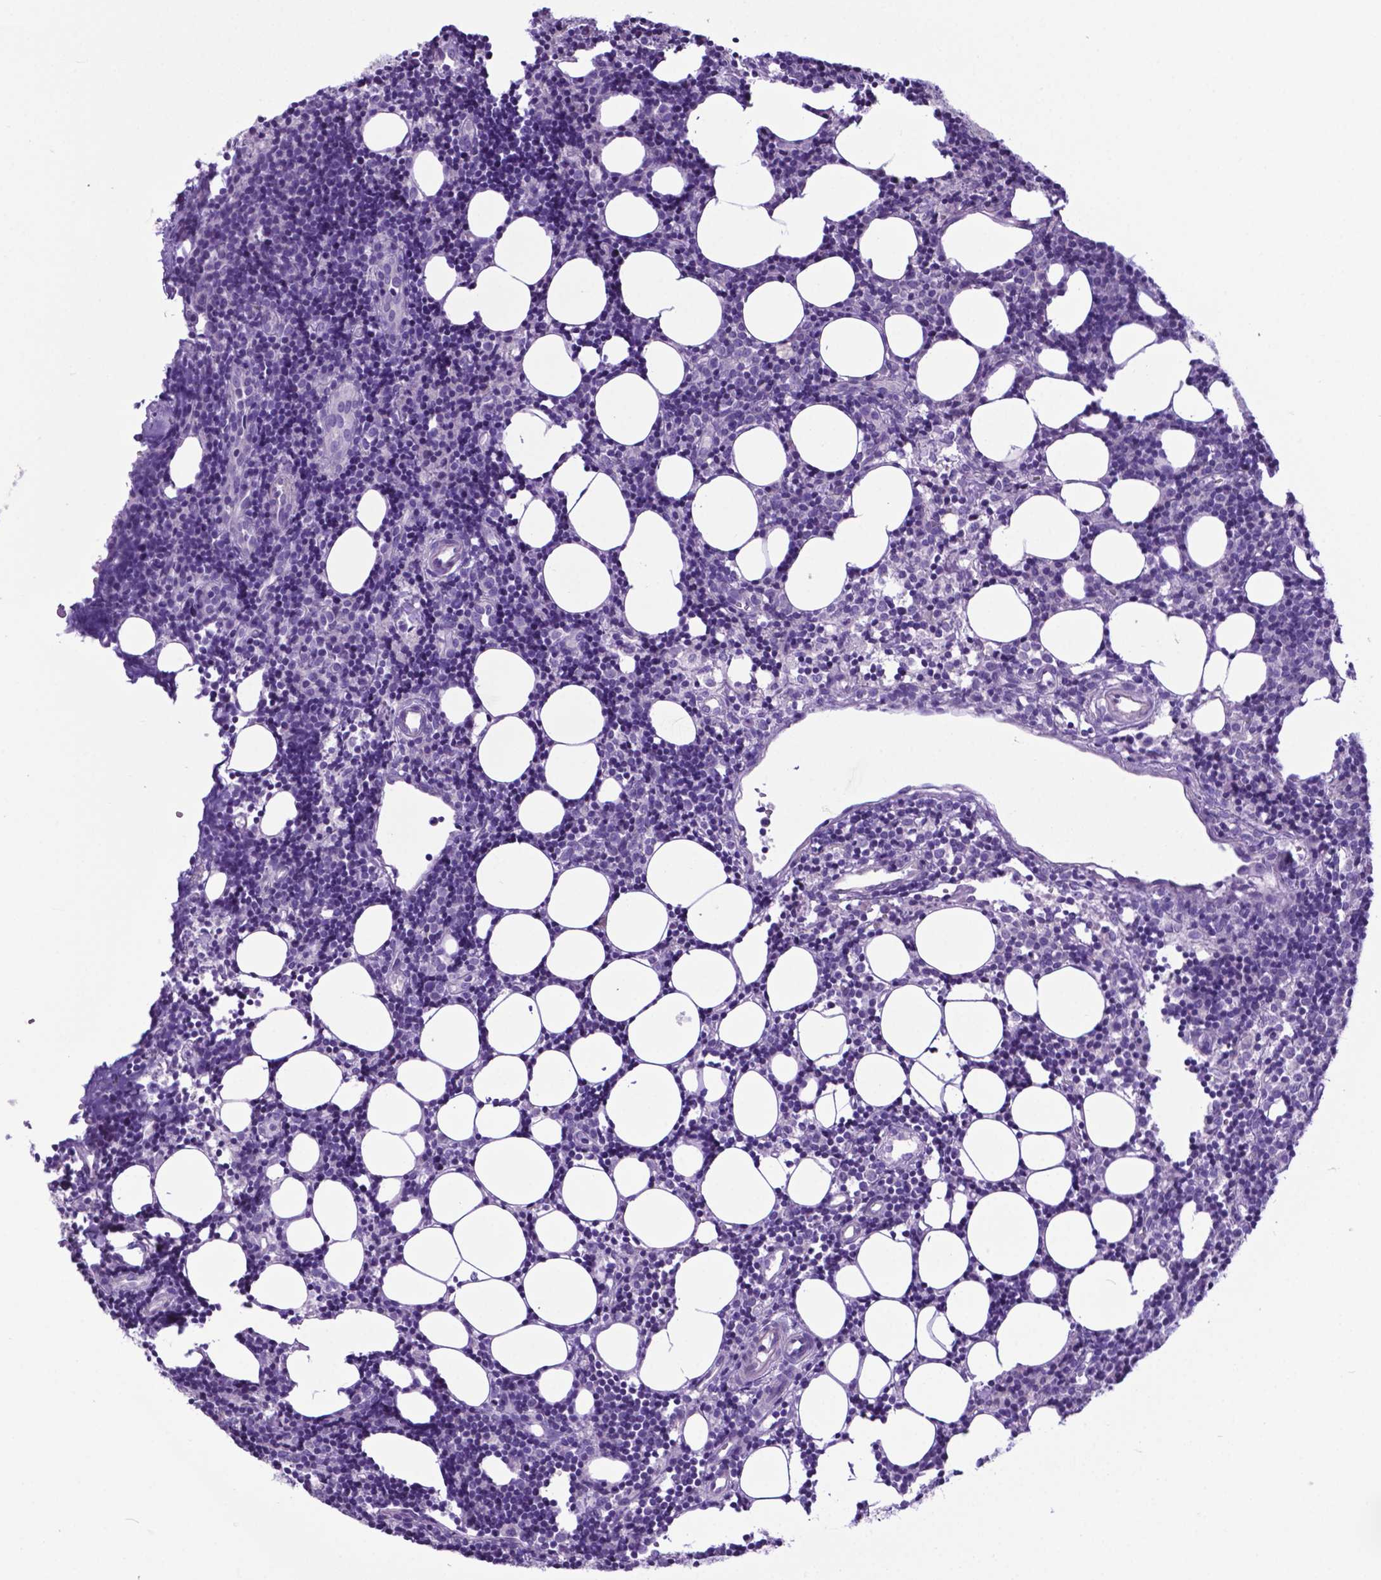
{"staining": {"intensity": "negative", "quantity": "none", "location": "none"}, "tissue": "lymph node", "cell_type": "Germinal center cells", "image_type": "normal", "snomed": [{"axis": "morphology", "description": "Normal tissue, NOS"}, {"axis": "topography", "description": "Lymph node"}], "caption": "A high-resolution histopathology image shows IHC staining of unremarkable lymph node, which displays no significant staining in germinal center cells.", "gene": "ADRA2B", "patient": {"sex": "female", "age": 41}}